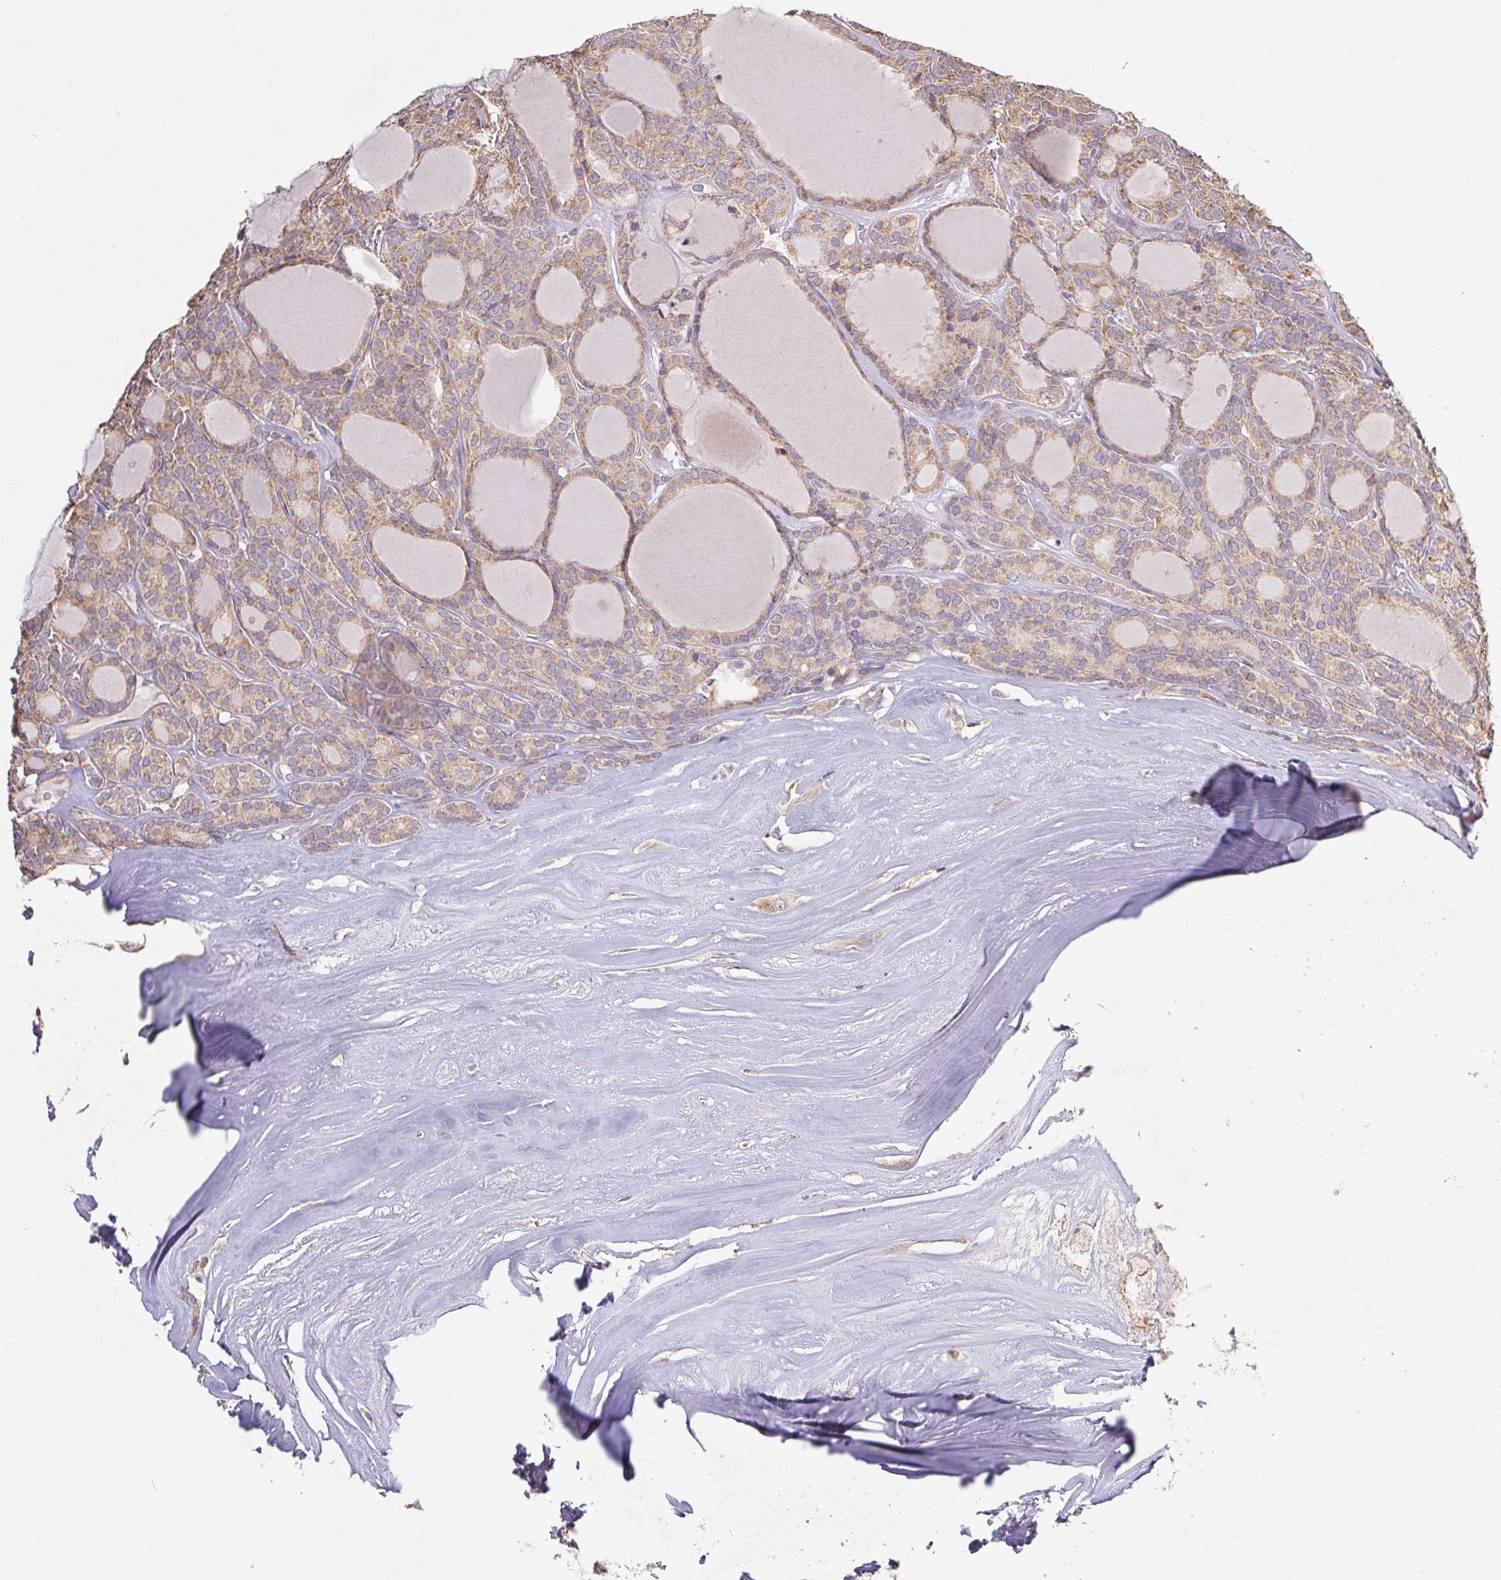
{"staining": {"intensity": "weak", "quantity": ">75%", "location": "cytoplasmic/membranous"}, "tissue": "thyroid cancer", "cell_type": "Tumor cells", "image_type": "cancer", "snomed": [{"axis": "morphology", "description": "Follicular adenoma carcinoma, NOS"}, {"axis": "topography", "description": "Thyroid gland"}], "caption": "Thyroid follicular adenoma carcinoma stained for a protein (brown) shows weak cytoplasmic/membranous positive positivity in about >75% of tumor cells.", "gene": "RAB11A", "patient": {"sex": "male", "age": 74}}